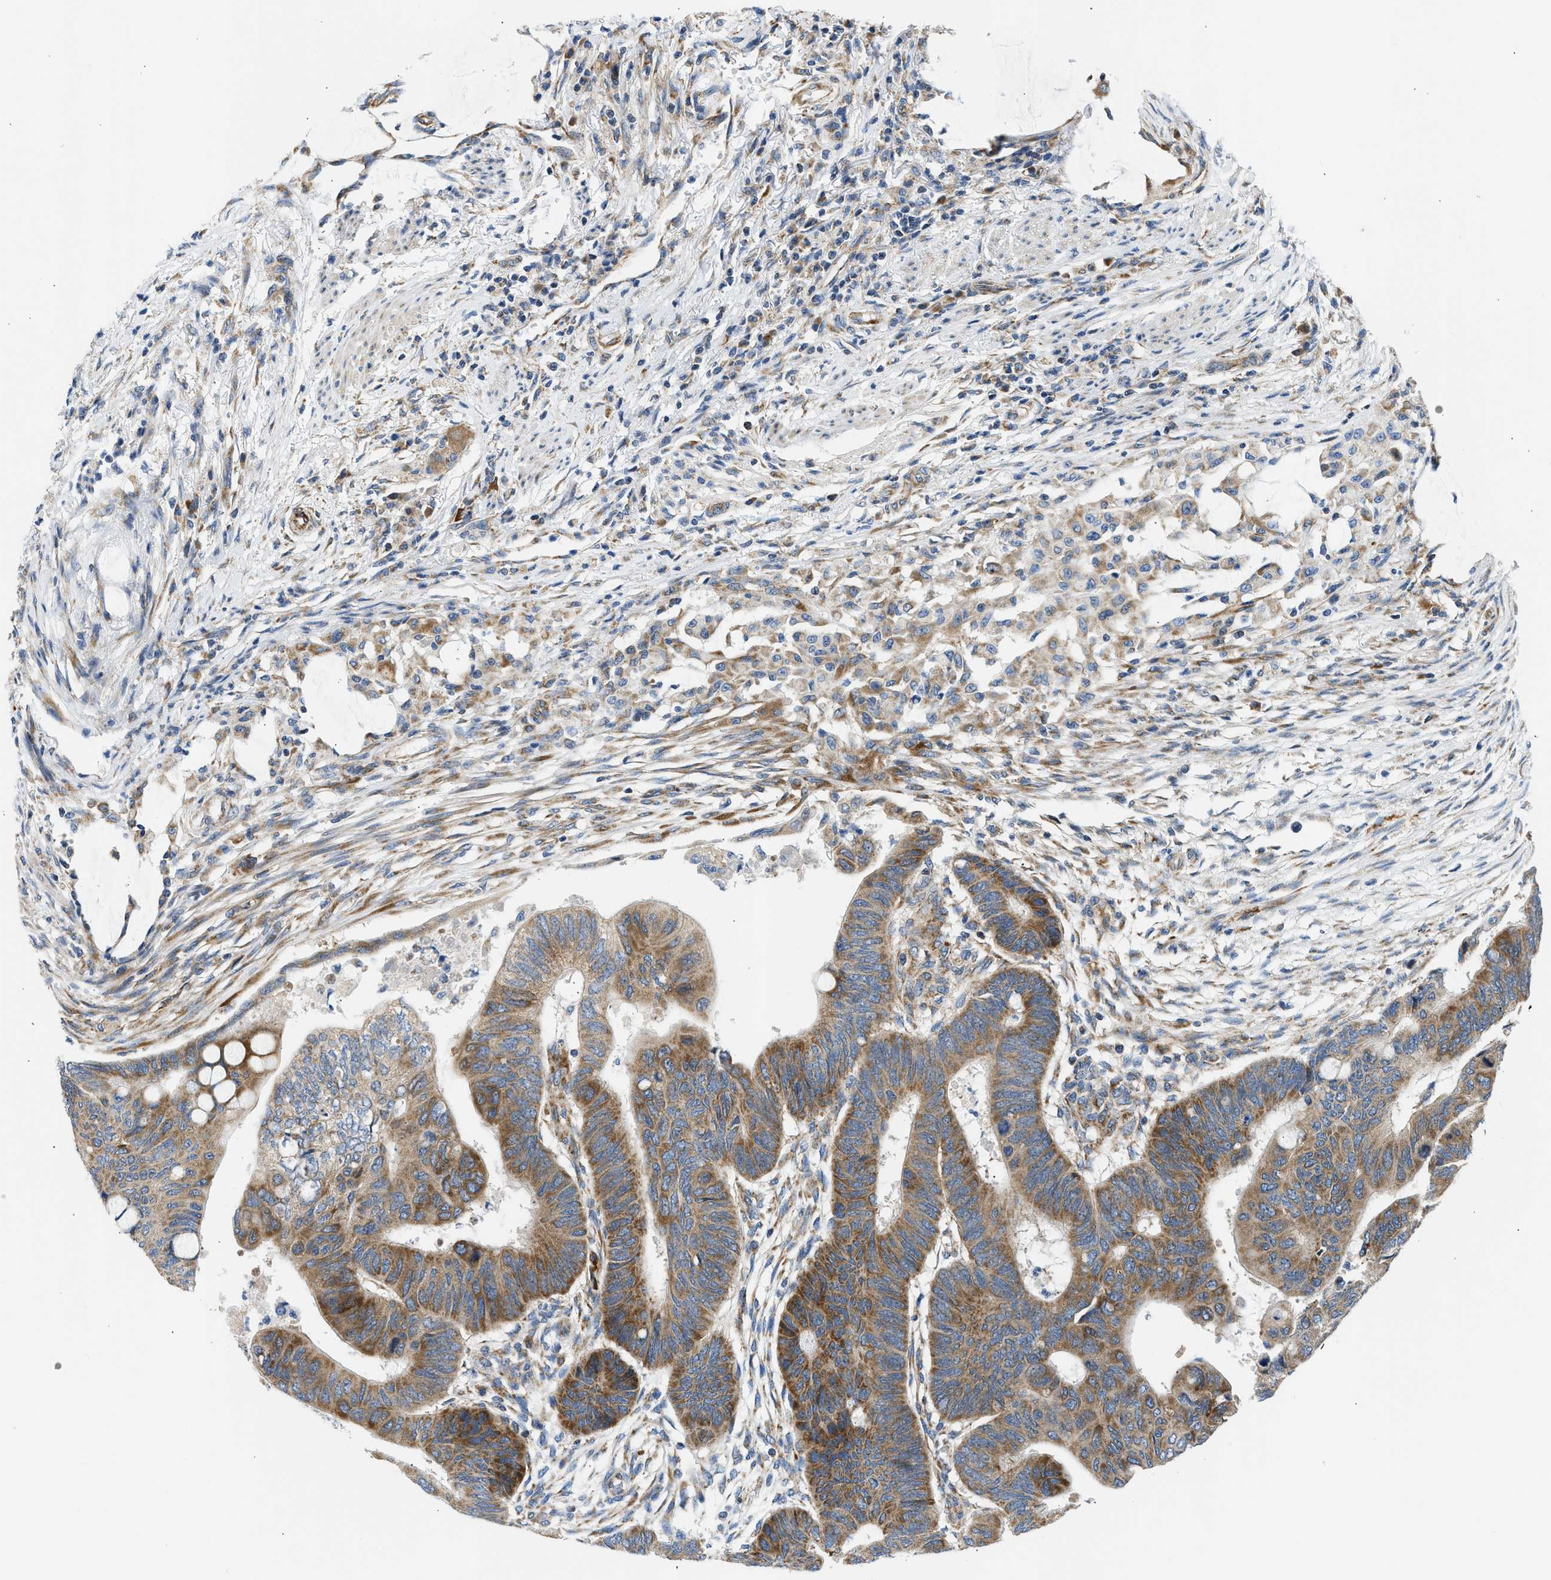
{"staining": {"intensity": "moderate", "quantity": ">75%", "location": "cytoplasmic/membranous"}, "tissue": "colorectal cancer", "cell_type": "Tumor cells", "image_type": "cancer", "snomed": [{"axis": "morphology", "description": "Normal tissue, NOS"}, {"axis": "morphology", "description": "Adenocarcinoma, NOS"}, {"axis": "topography", "description": "Rectum"}, {"axis": "topography", "description": "Peripheral nerve tissue"}], "caption": "Colorectal cancer (adenocarcinoma) tissue shows moderate cytoplasmic/membranous positivity in approximately >75% of tumor cells", "gene": "CAMKK2", "patient": {"sex": "male", "age": 92}}